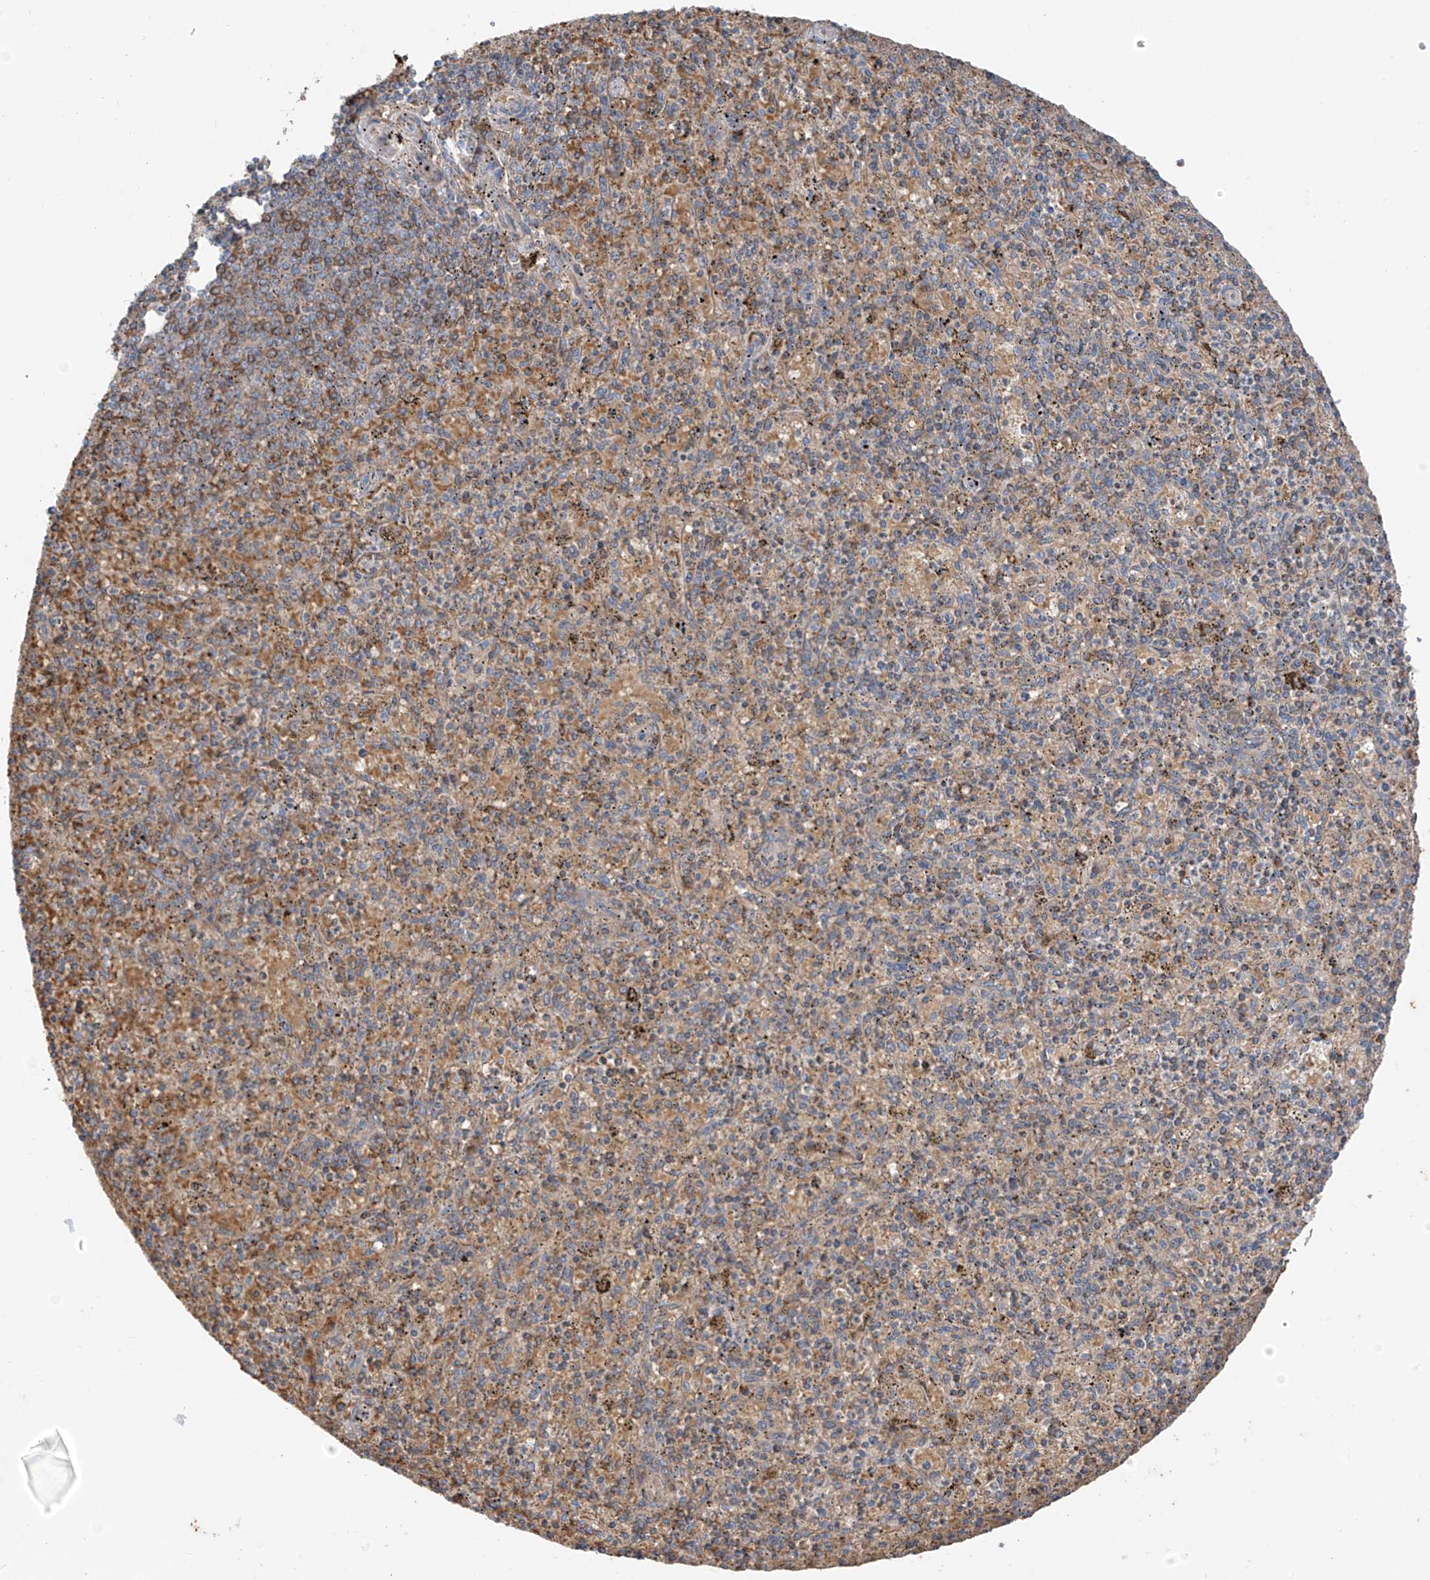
{"staining": {"intensity": "weak", "quantity": "25%-75%", "location": "cytoplasmic/membranous"}, "tissue": "spleen", "cell_type": "Cells in red pulp", "image_type": "normal", "snomed": [{"axis": "morphology", "description": "Normal tissue, NOS"}, {"axis": "topography", "description": "Spleen"}], "caption": "Protein staining by immunohistochemistry reveals weak cytoplasmic/membranous expression in approximately 25%-75% of cells in red pulp in normal spleen.", "gene": "EOMES", "patient": {"sex": "male", "age": 72}}